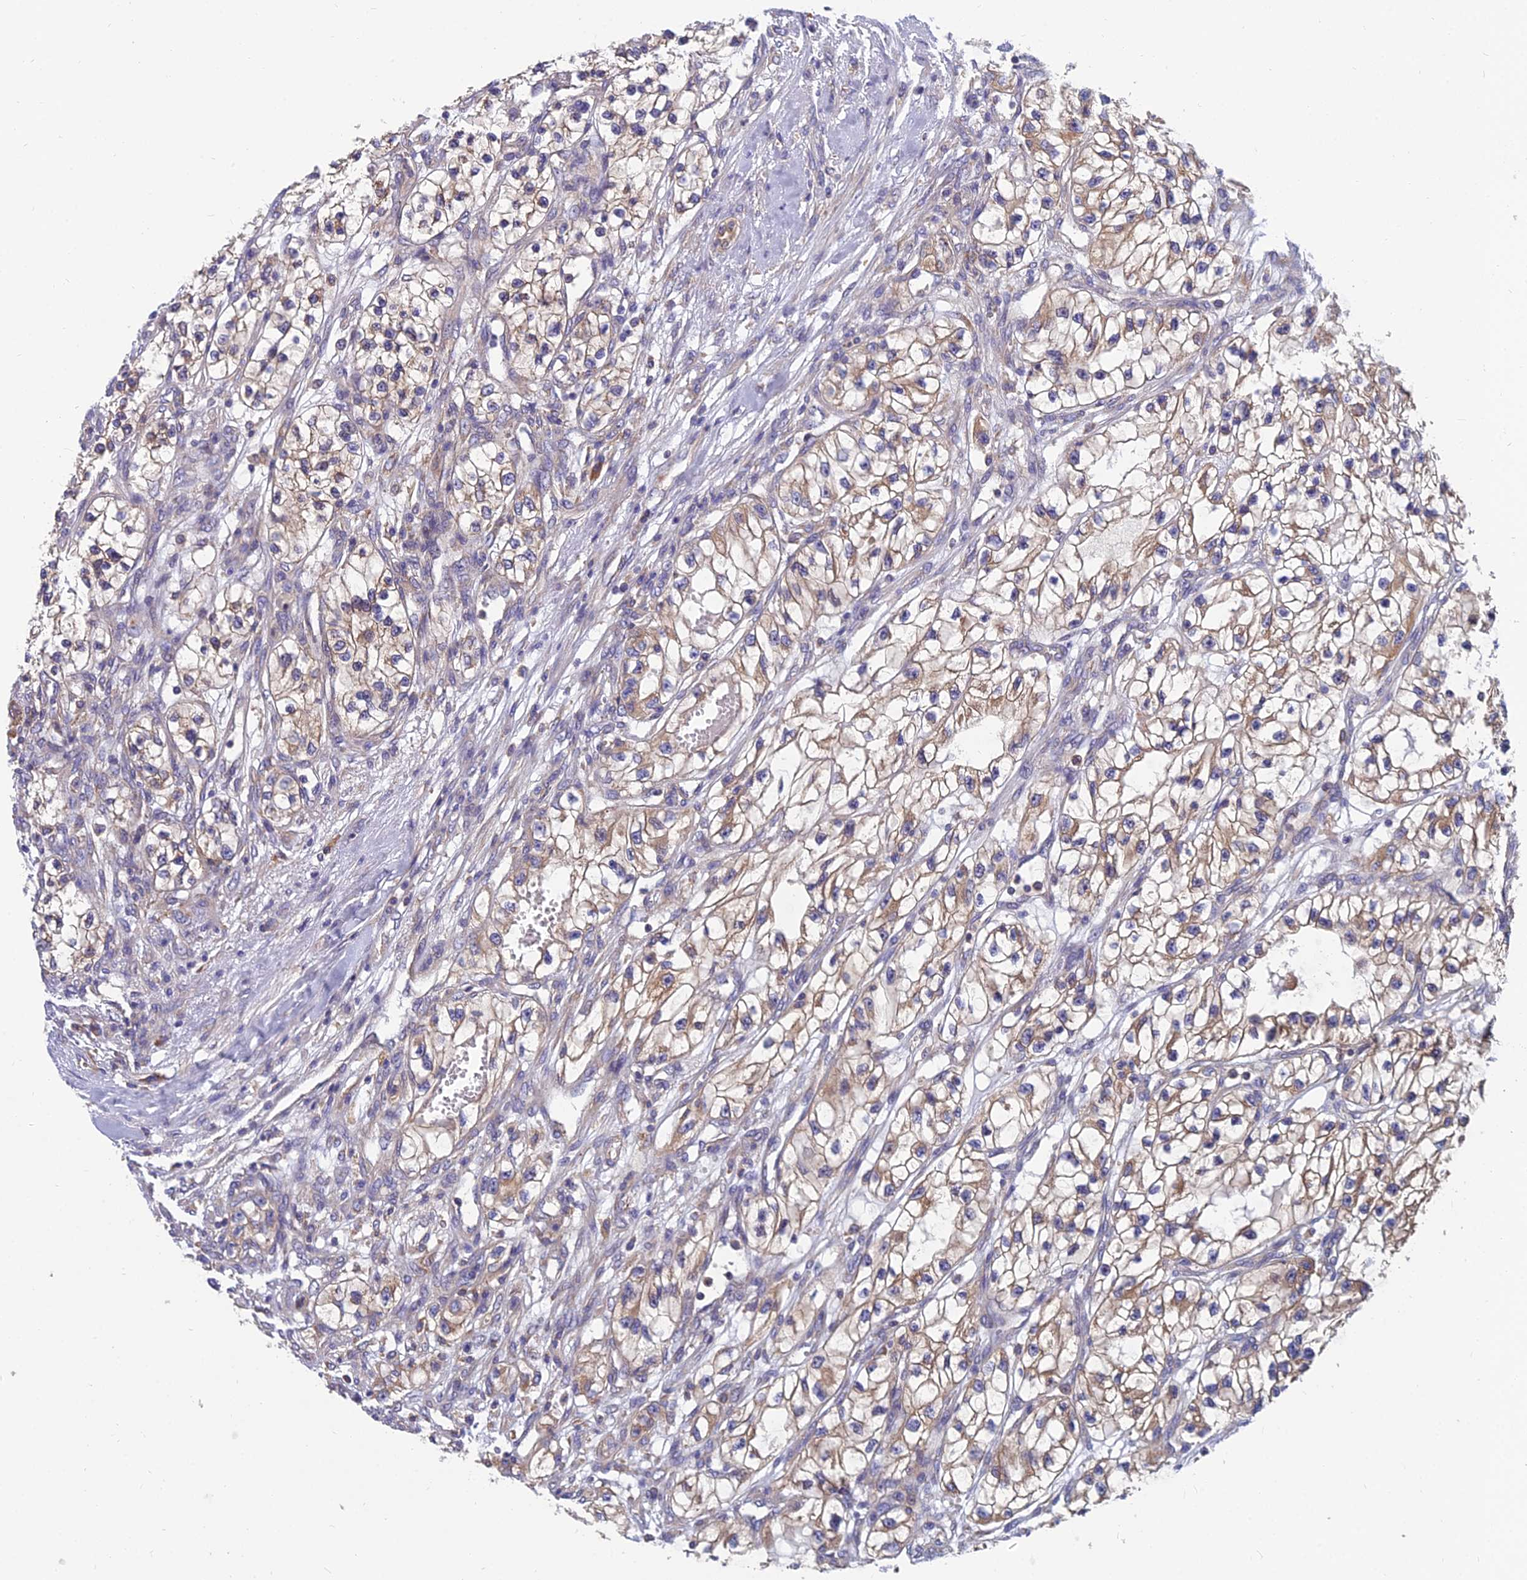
{"staining": {"intensity": "moderate", "quantity": "25%-75%", "location": "cytoplasmic/membranous"}, "tissue": "renal cancer", "cell_type": "Tumor cells", "image_type": "cancer", "snomed": [{"axis": "morphology", "description": "Adenocarcinoma, NOS"}, {"axis": "topography", "description": "Kidney"}], "caption": "Tumor cells demonstrate medium levels of moderate cytoplasmic/membranous staining in approximately 25%-75% of cells in renal cancer (adenocarcinoma).", "gene": "UMAD1", "patient": {"sex": "female", "age": 57}}